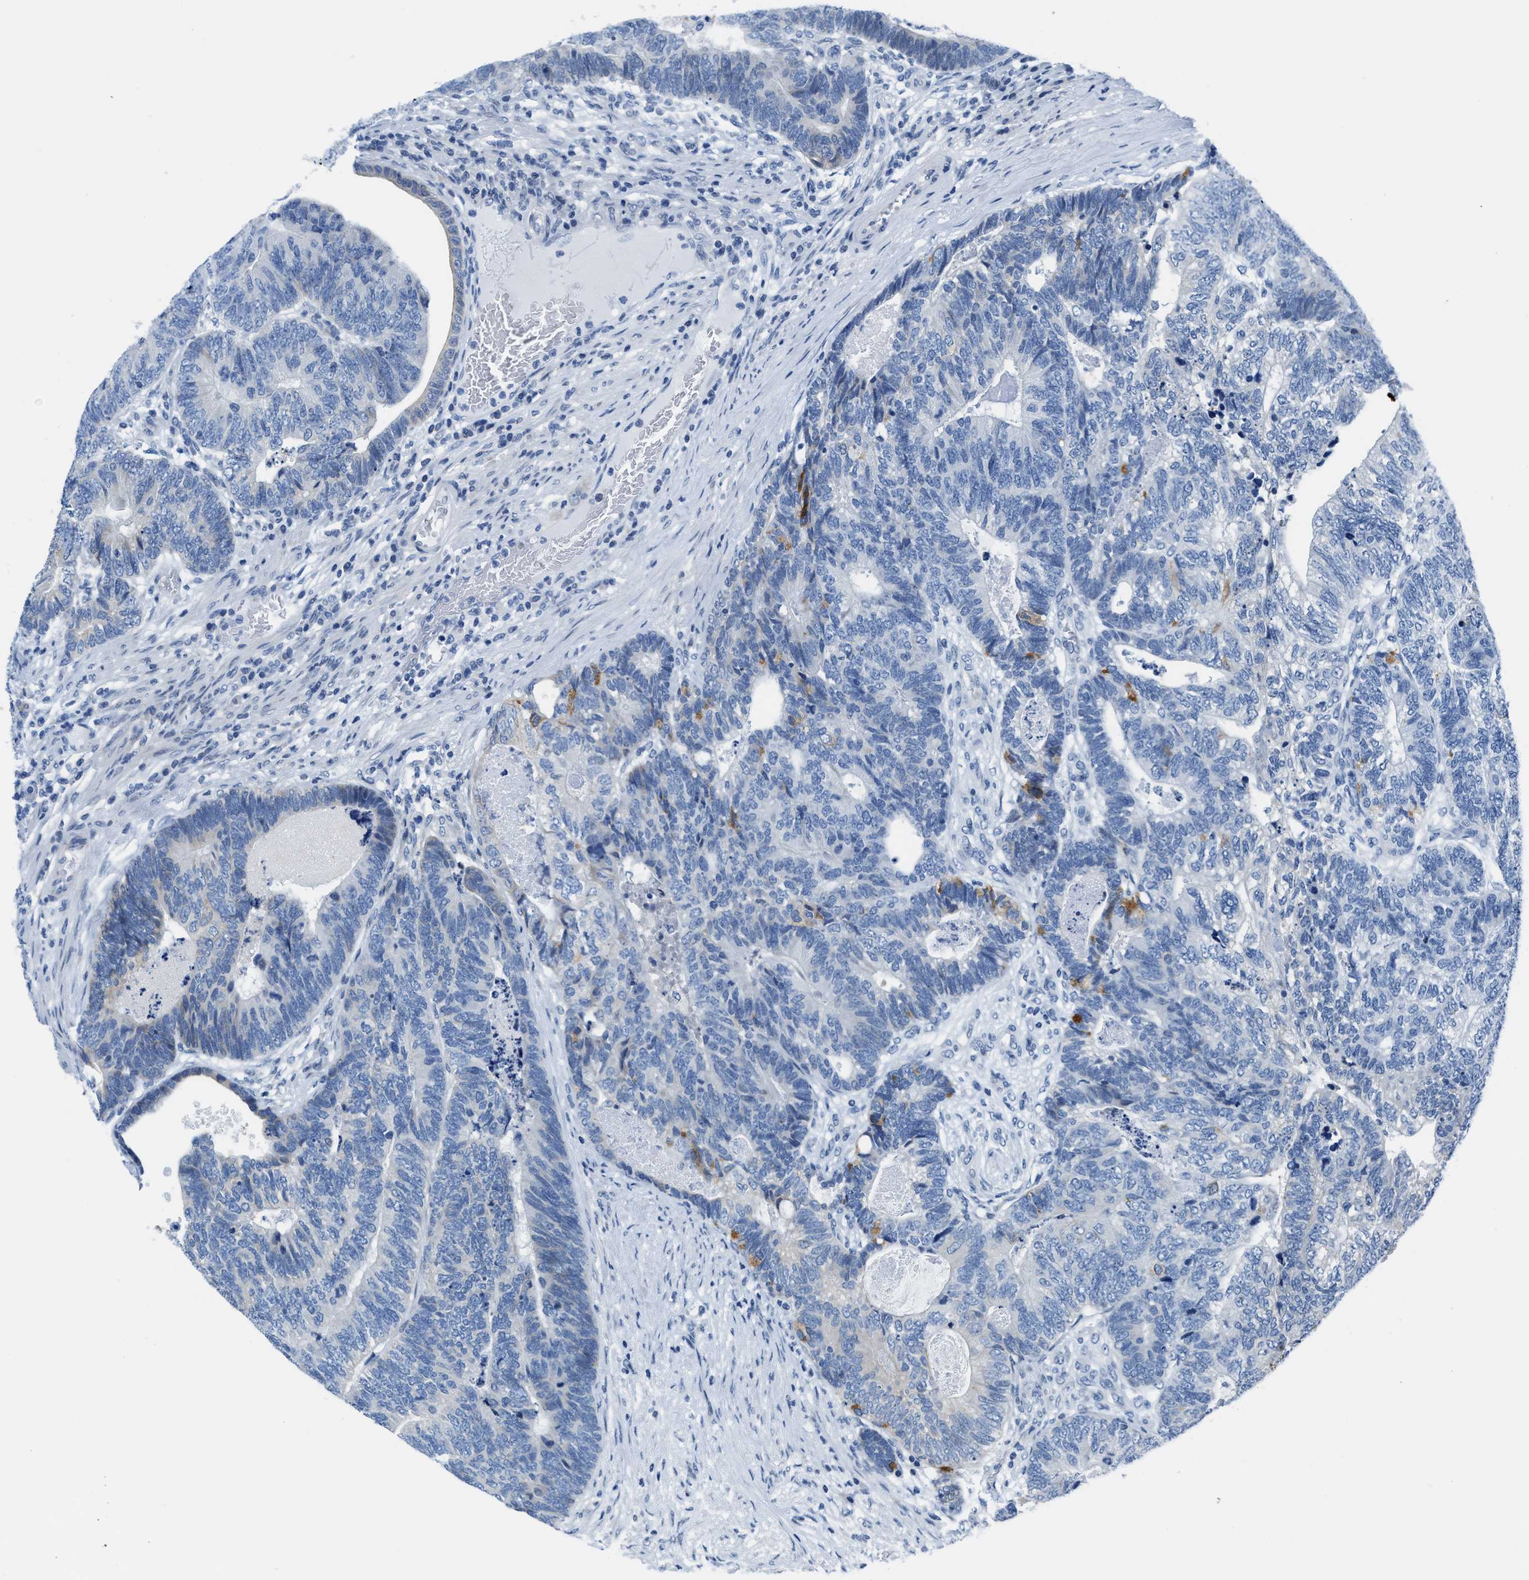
{"staining": {"intensity": "weak", "quantity": "<25%", "location": "cytoplasmic/membranous"}, "tissue": "colorectal cancer", "cell_type": "Tumor cells", "image_type": "cancer", "snomed": [{"axis": "morphology", "description": "Adenocarcinoma, NOS"}, {"axis": "topography", "description": "Colon"}], "caption": "An IHC micrograph of colorectal cancer (adenocarcinoma) is shown. There is no staining in tumor cells of colorectal cancer (adenocarcinoma).", "gene": "ASZ1", "patient": {"sex": "female", "age": 67}}